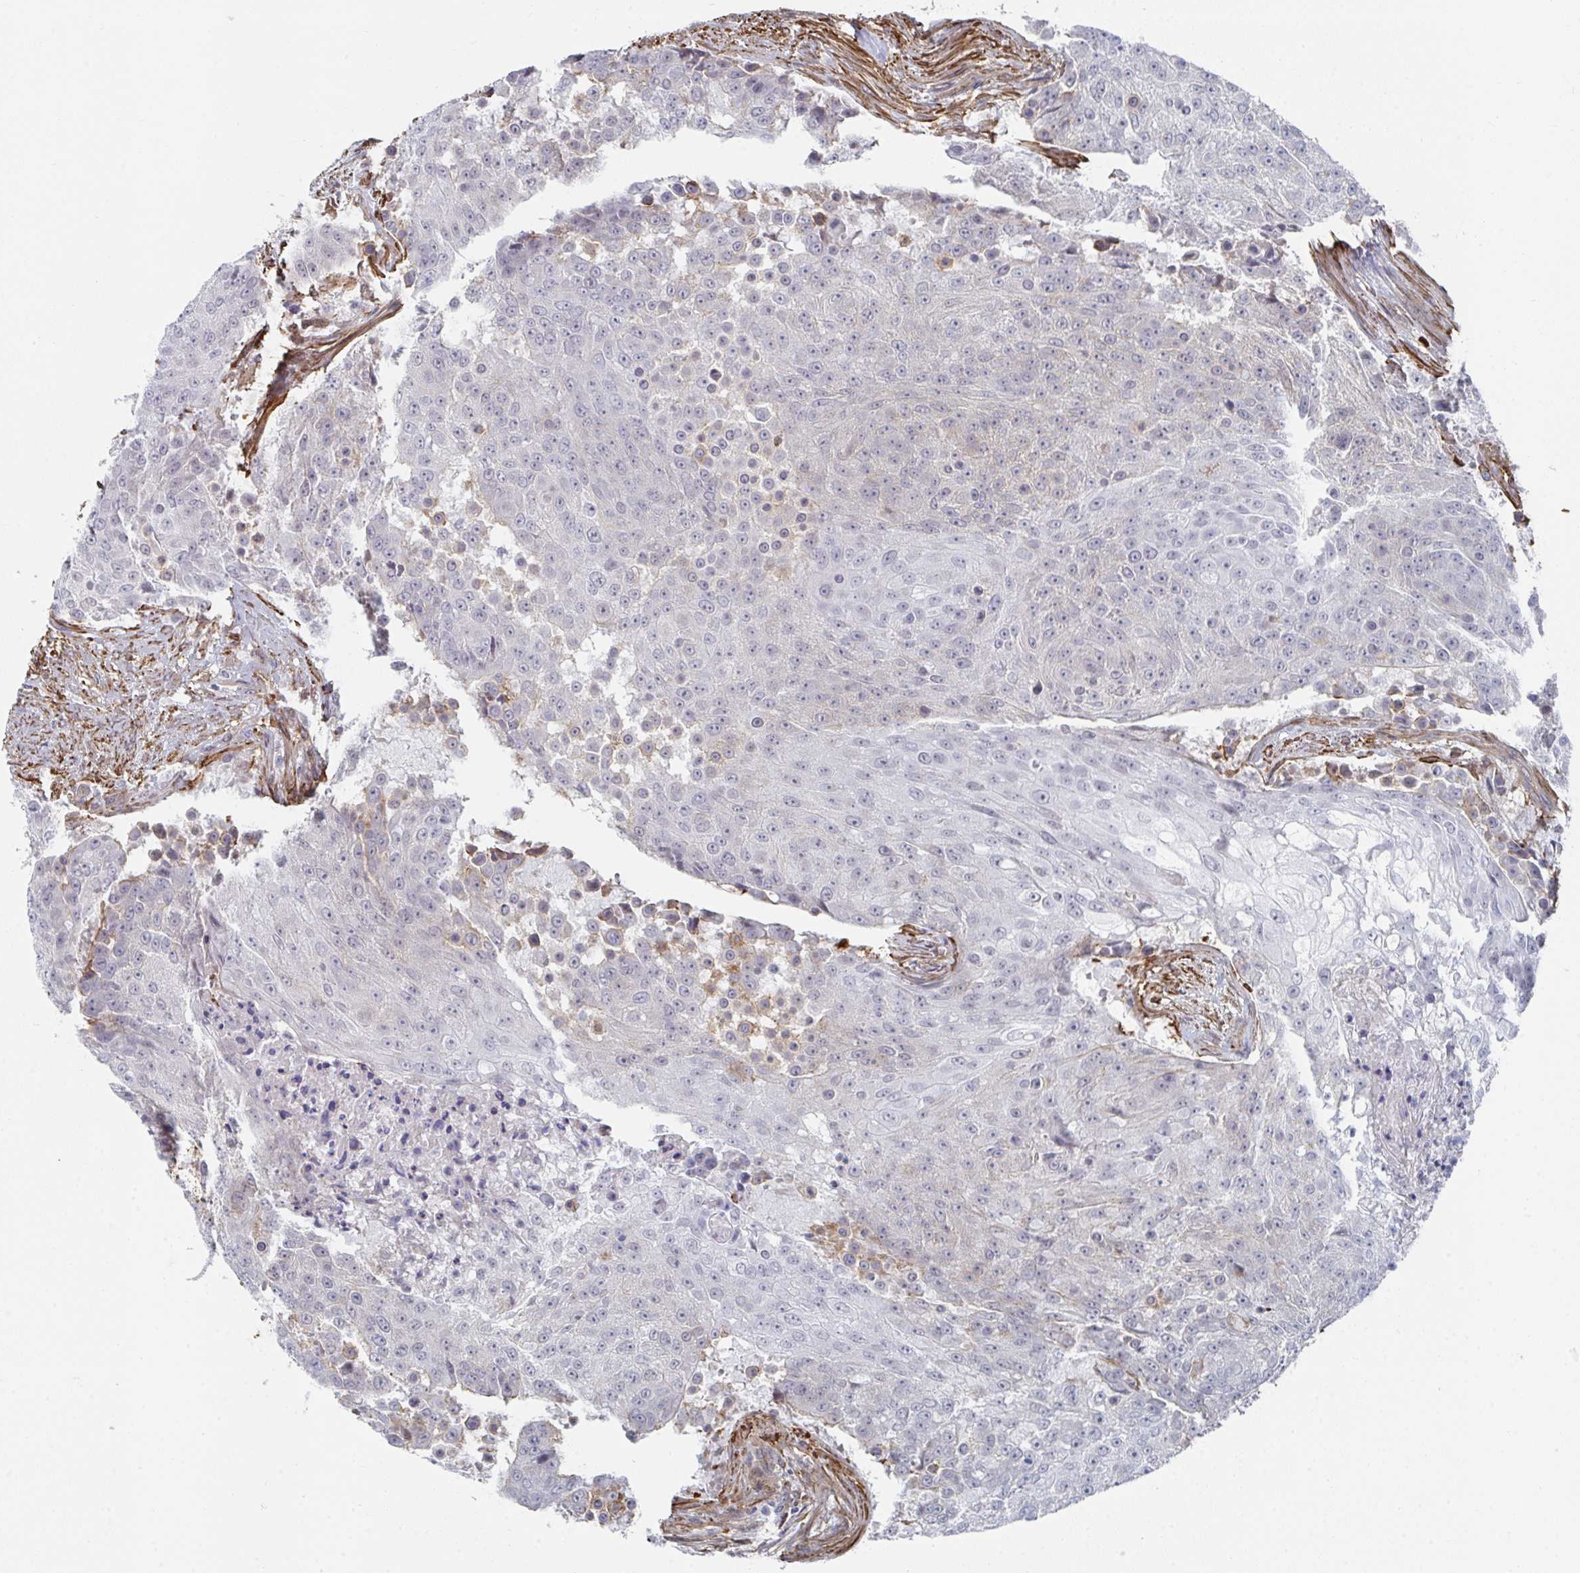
{"staining": {"intensity": "weak", "quantity": "<25%", "location": "cytoplasmic/membranous"}, "tissue": "urothelial cancer", "cell_type": "Tumor cells", "image_type": "cancer", "snomed": [{"axis": "morphology", "description": "Urothelial carcinoma, High grade"}, {"axis": "topography", "description": "Urinary bladder"}], "caption": "Immunohistochemistry (IHC) micrograph of neoplastic tissue: human high-grade urothelial carcinoma stained with DAB shows no significant protein staining in tumor cells. (Immunohistochemistry (IHC), brightfield microscopy, high magnification).", "gene": "NEURL4", "patient": {"sex": "female", "age": 63}}